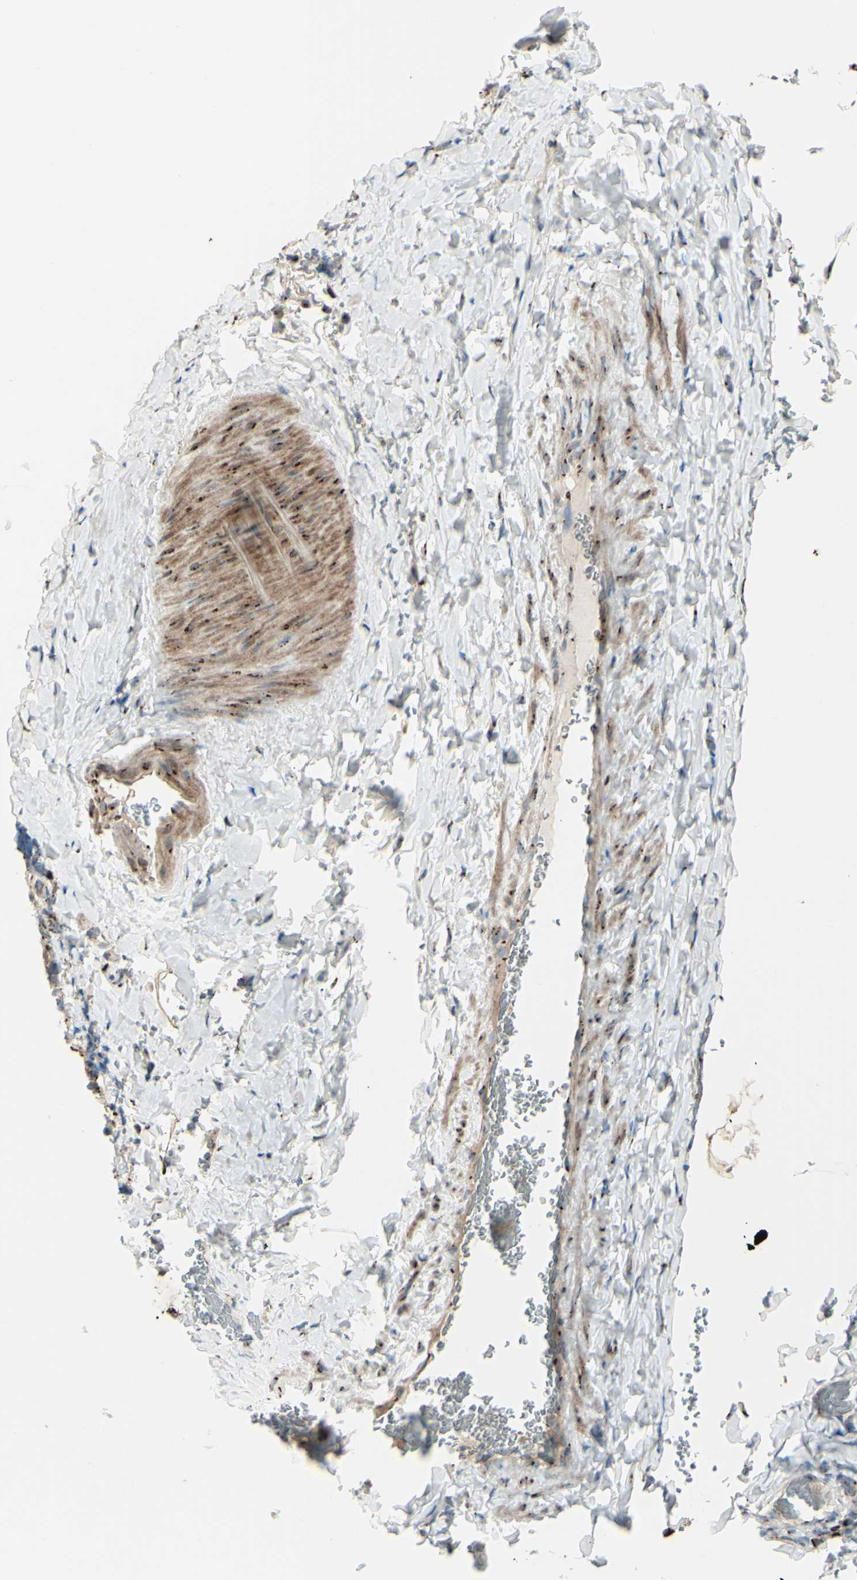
{"staining": {"intensity": "moderate", "quantity": ">75%", "location": "cytoplasmic/membranous"}, "tissue": "thyroid gland", "cell_type": "Glandular cells", "image_type": "normal", "snomed": [{"axis": "morphology", "description": "Normal tissue, NOS"}, {"axis": "morphology", "description": "Papillary adenocarcinoma, NOS"}, {"axis": "topography", "description": "Thyroid gland"}], "caption": "IHC photomicrograph of normal thyroid gland stained for a protein (brown), which demonstrates medium levels of moderate cytoplasmic/membranous positivity in approximately >75% of glandular cells.", "gene": "BPNT2", "patient": {"sex": "female", "age": 30}}